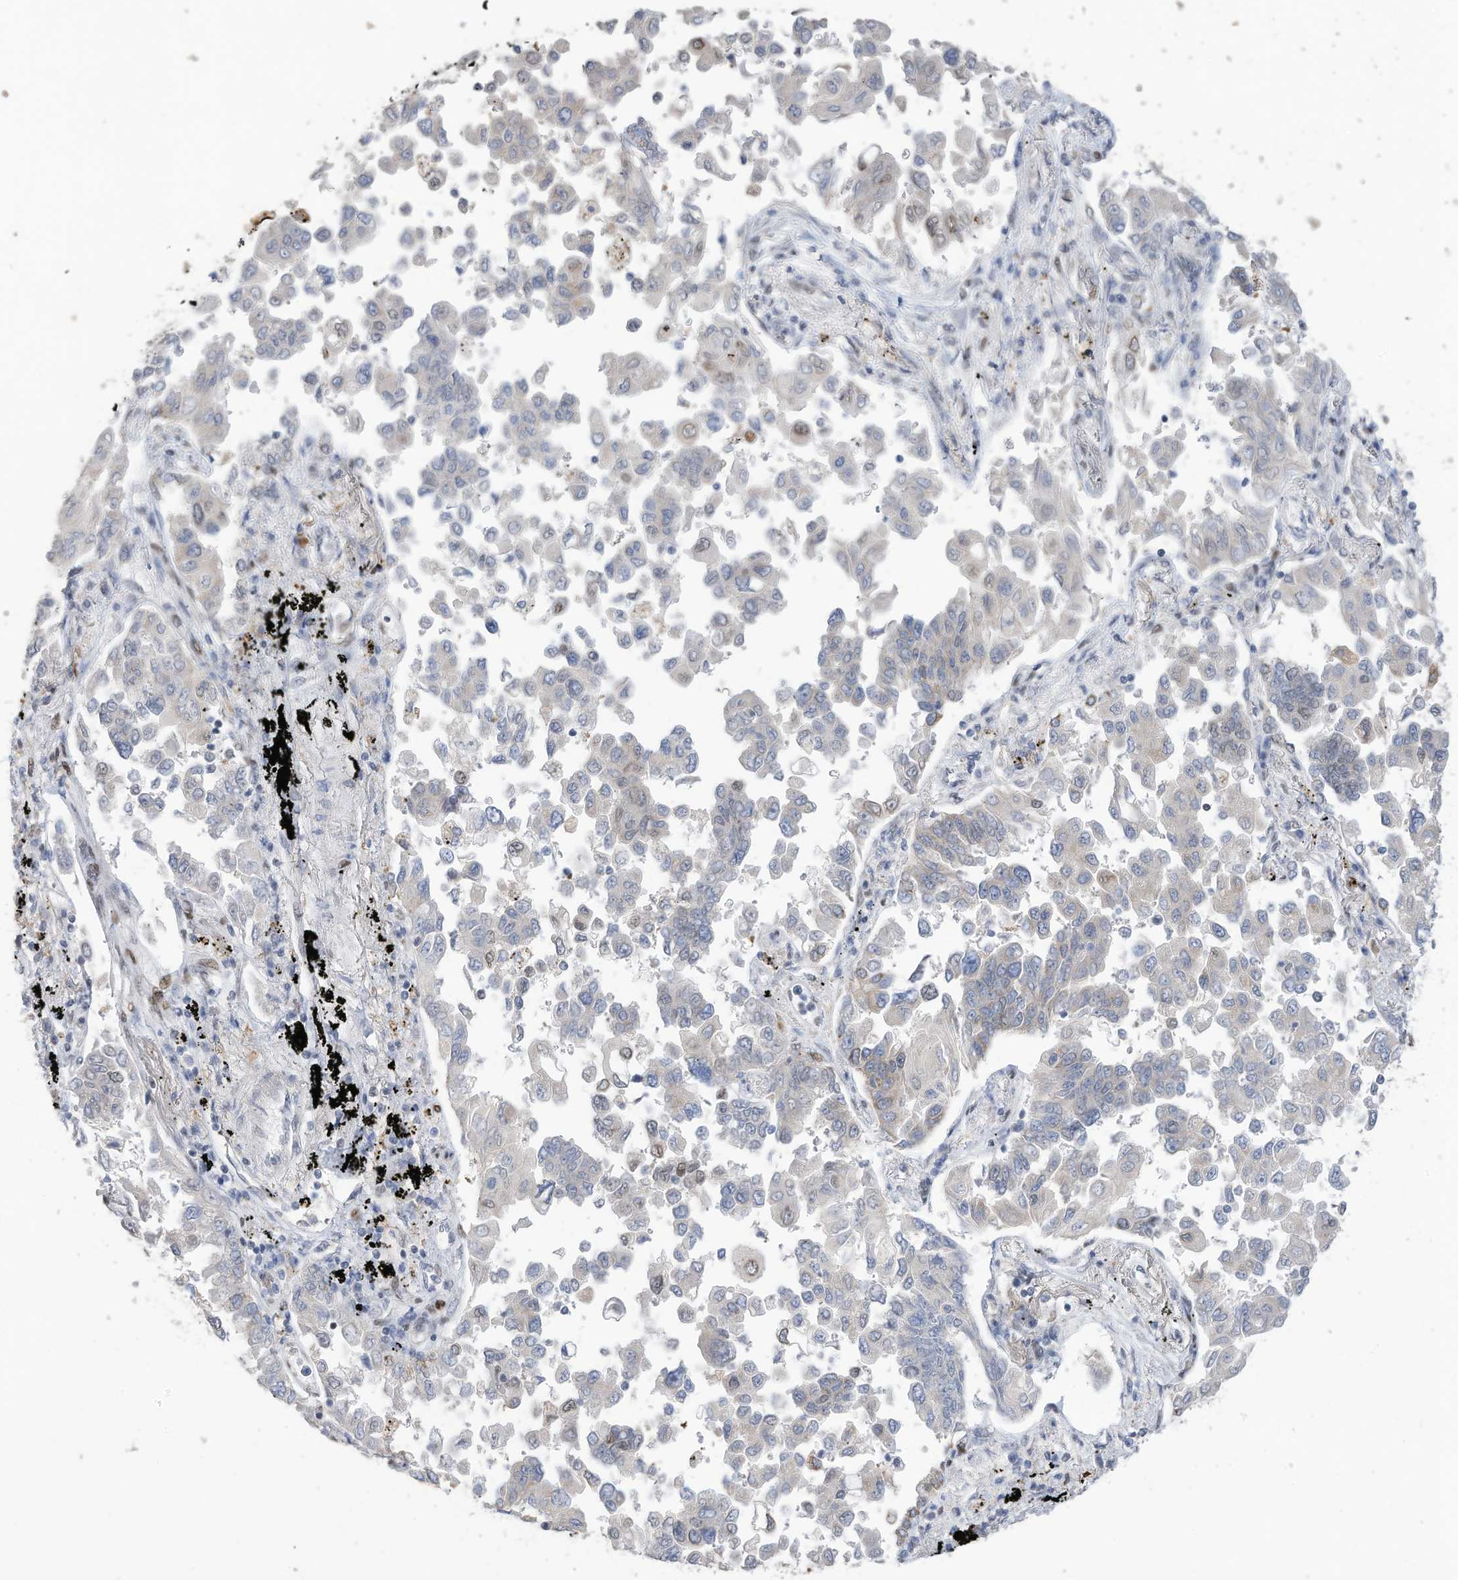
{"staining": {"intensity": "moderate", "quantity": "<25%", "location": "nuclear"}, "tissue": "lung cancer", "cell_type": "Tumor cells", "image_type": "cancer", "snomed": [{"axis": "morphology", "description": "Adenocarcinoma, NOS"}, {"axis": "topography", "description": "Lung"}], "caption": "Human lung adenocarcinoma stained with a brown dye demonstrates moderate nuclear positive expression in about <25% of tumor cells.", "gene": "RABL3", "patient": {"sex": "female", "age": 67}}